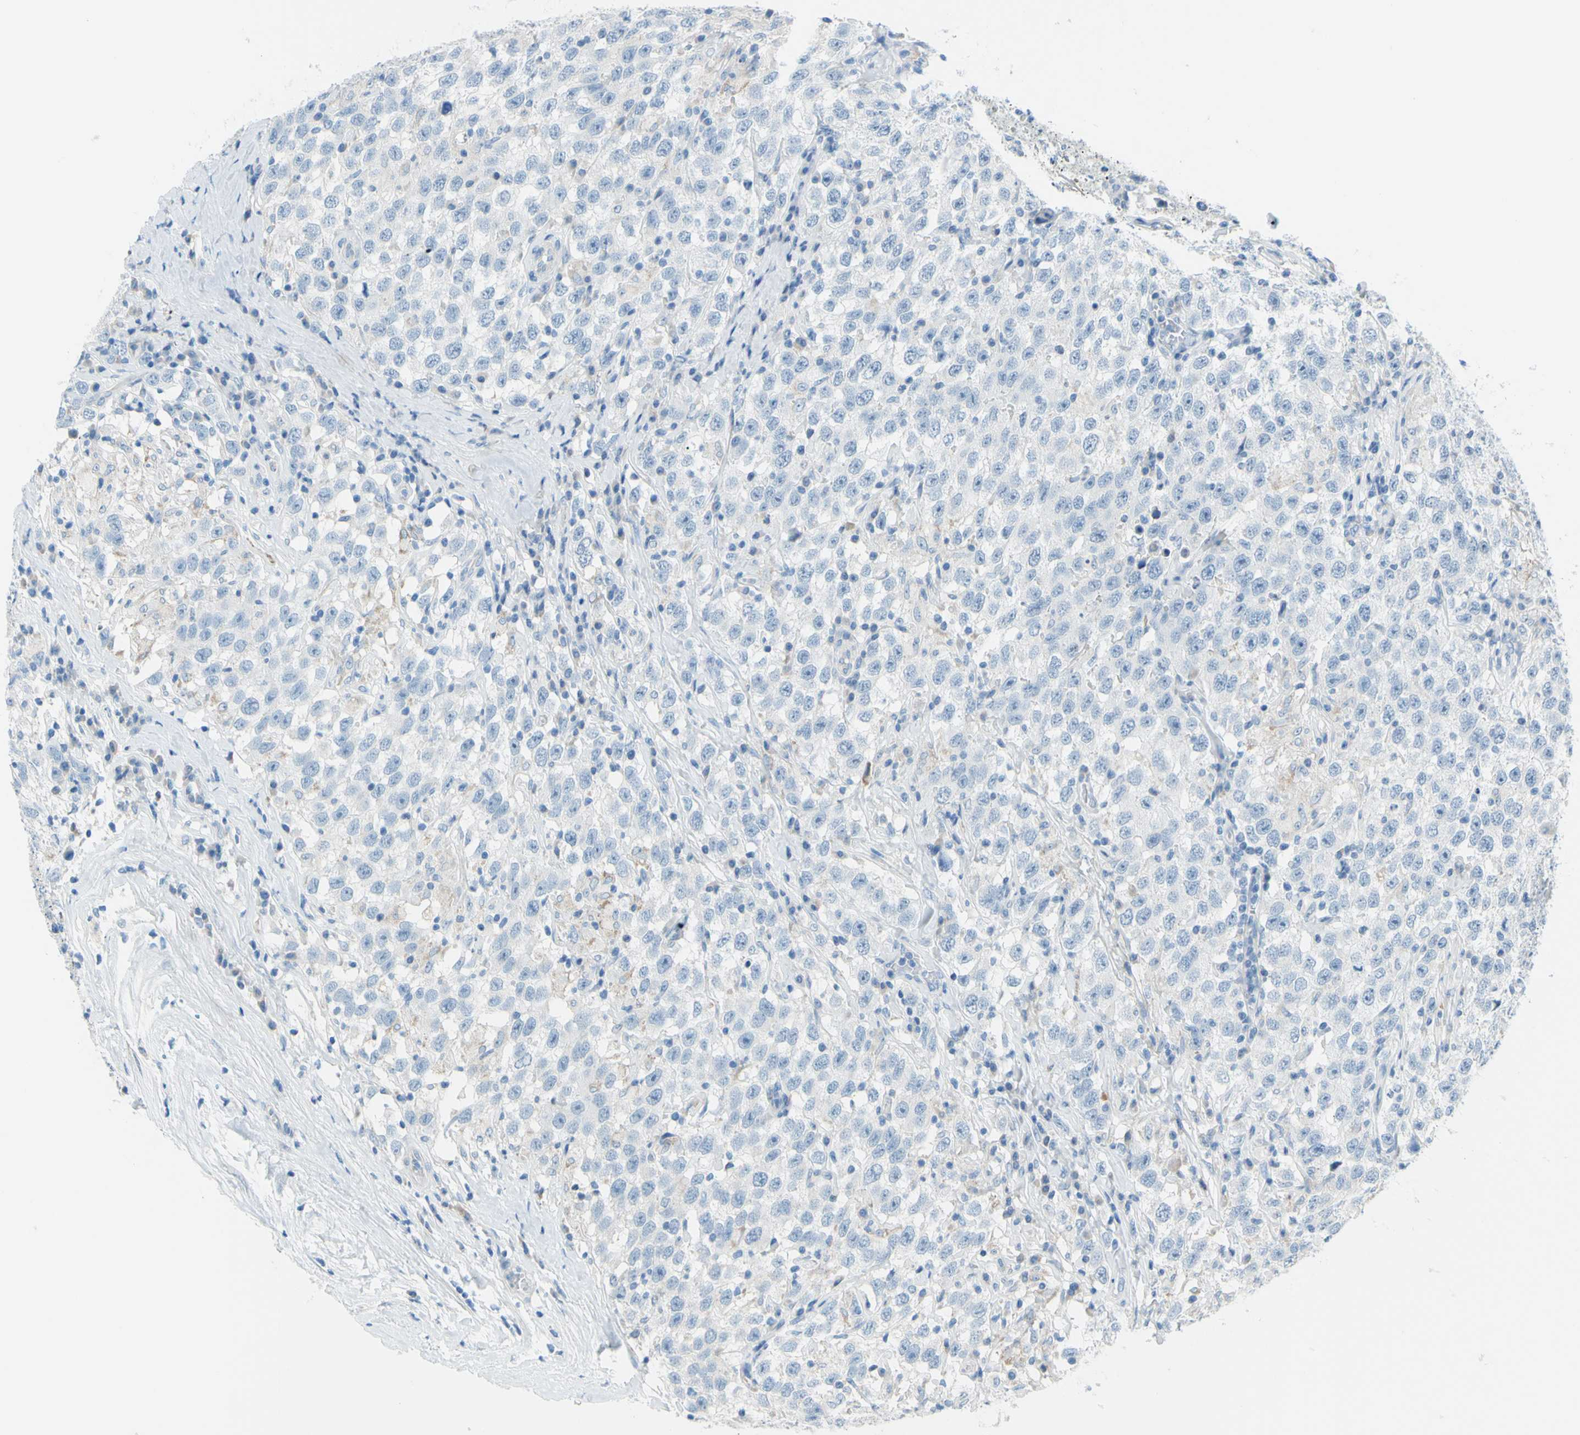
{"staining": {"intensity": "negative", "quantity": "none", "location": "none"}, "tissue": "testis cancer", "cell_type": "Tumor cells", "image_type": "cancer", "snomed": [{"axis": "morphology", "description": "Seminoma, NOS"}, {"axis": "topography", "description": "Testis"}], "caption": "This is an immunohistochemistry (IHC) micrograph of human testis cancer (seminoma). There is no expression in tumor cells.", "gene": "SLC1A2", "patient": {"sex": "male", "age": 41}}